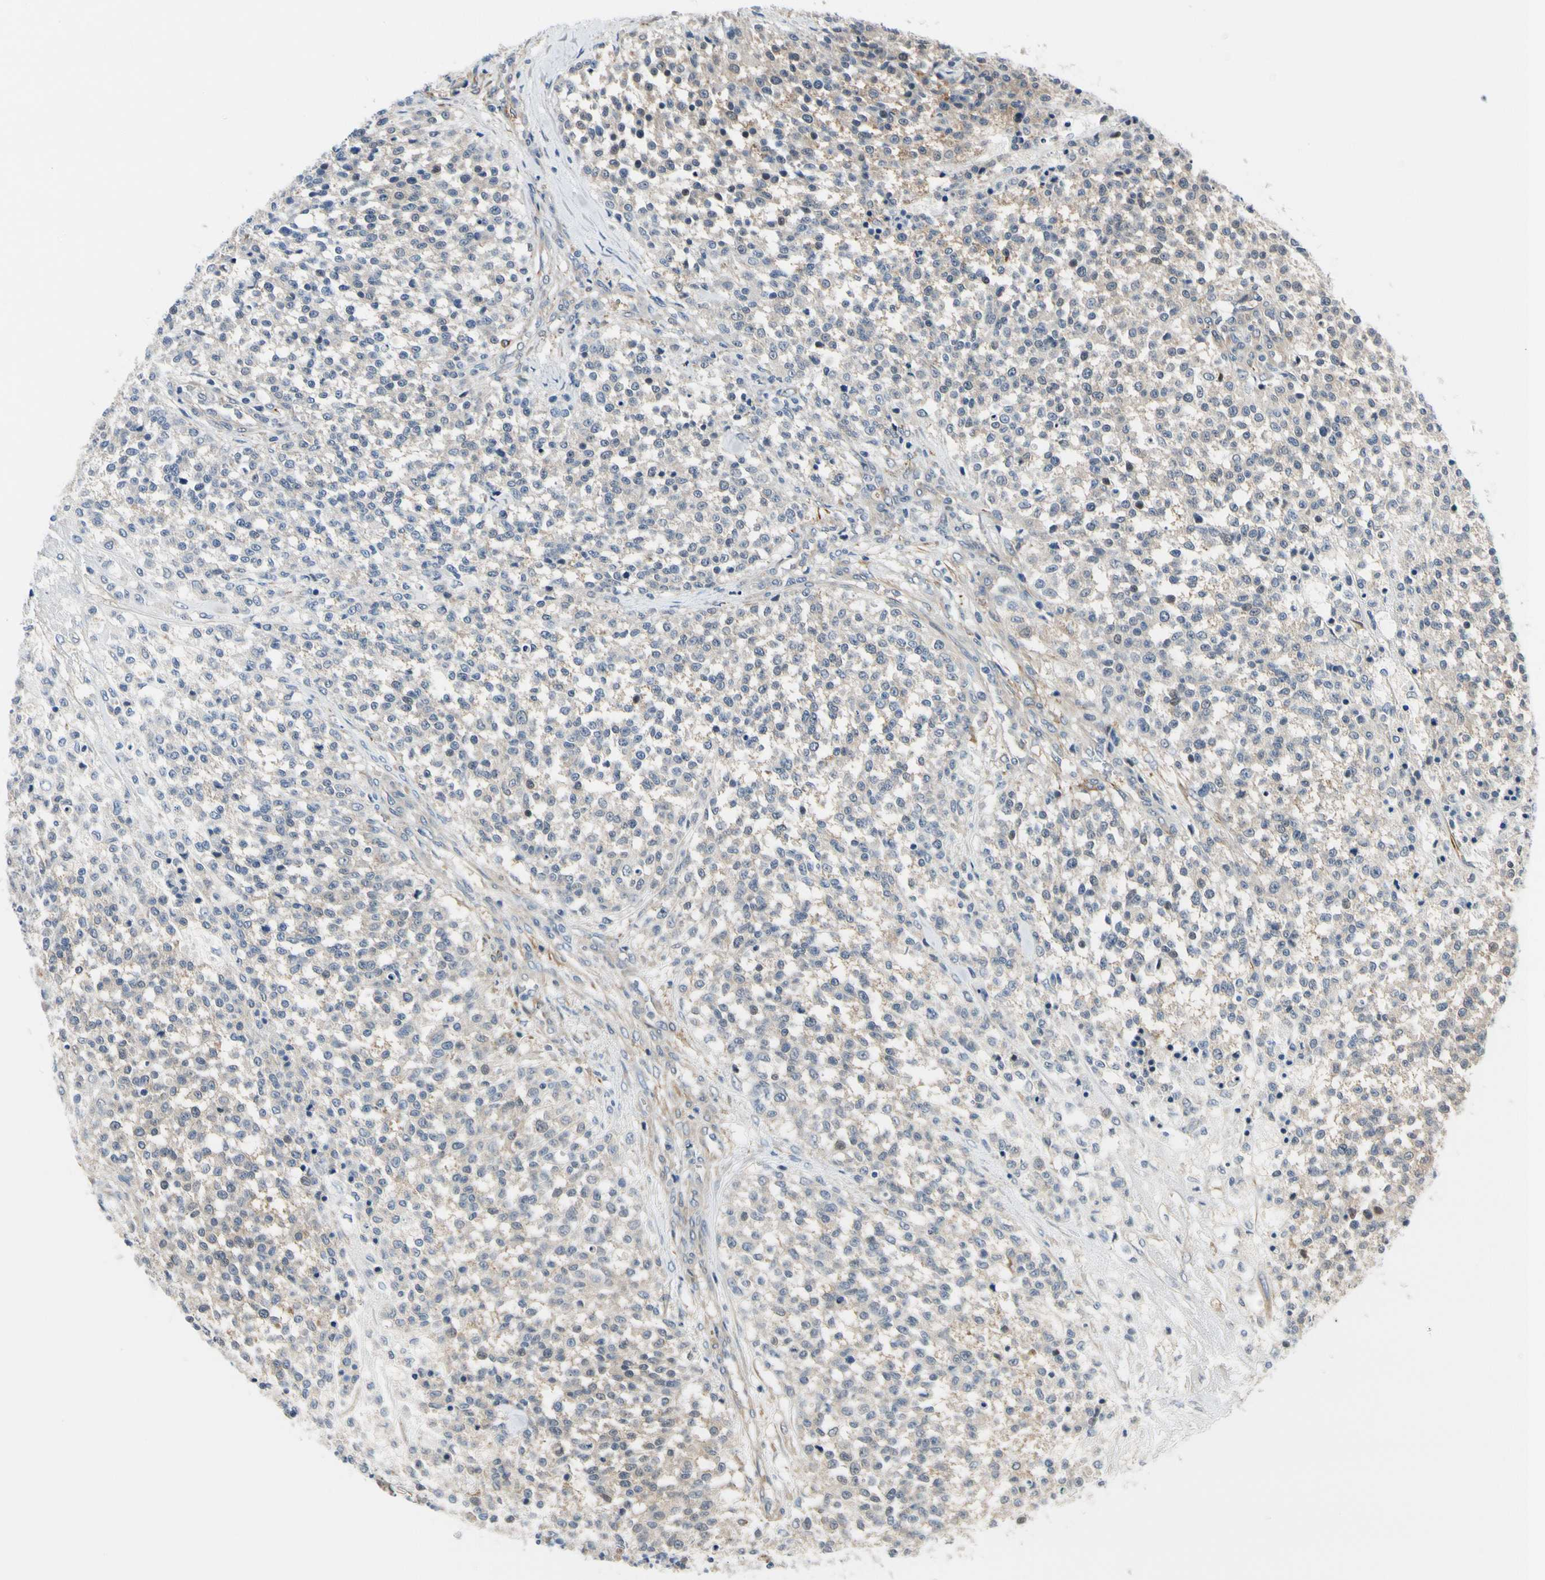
{"staining": {"intensity": "negative", "quantity": "none", "location": "none"}, "tissue": "testis cancer", "cell_type": "Tumor cells", "image_type": "cancer", "snomed": [{"axis": "morphology", "description": "Seminoma, NOS"}, {"axis": "topography", "description": "Testis"}], "caption": "Testis cancer (seminoma) was stained to show a protein in brown. There is no significant staining in tumor cells. The staining was performed using DAB (3,3'-diaminobenzidine) to visualize the protein expression in brown, while the nuclei were stained in blue with hematoxylin (Magnification: 20x).", "gene": "RASGRF1", "patient": {"sex": "male", "age": 59}}